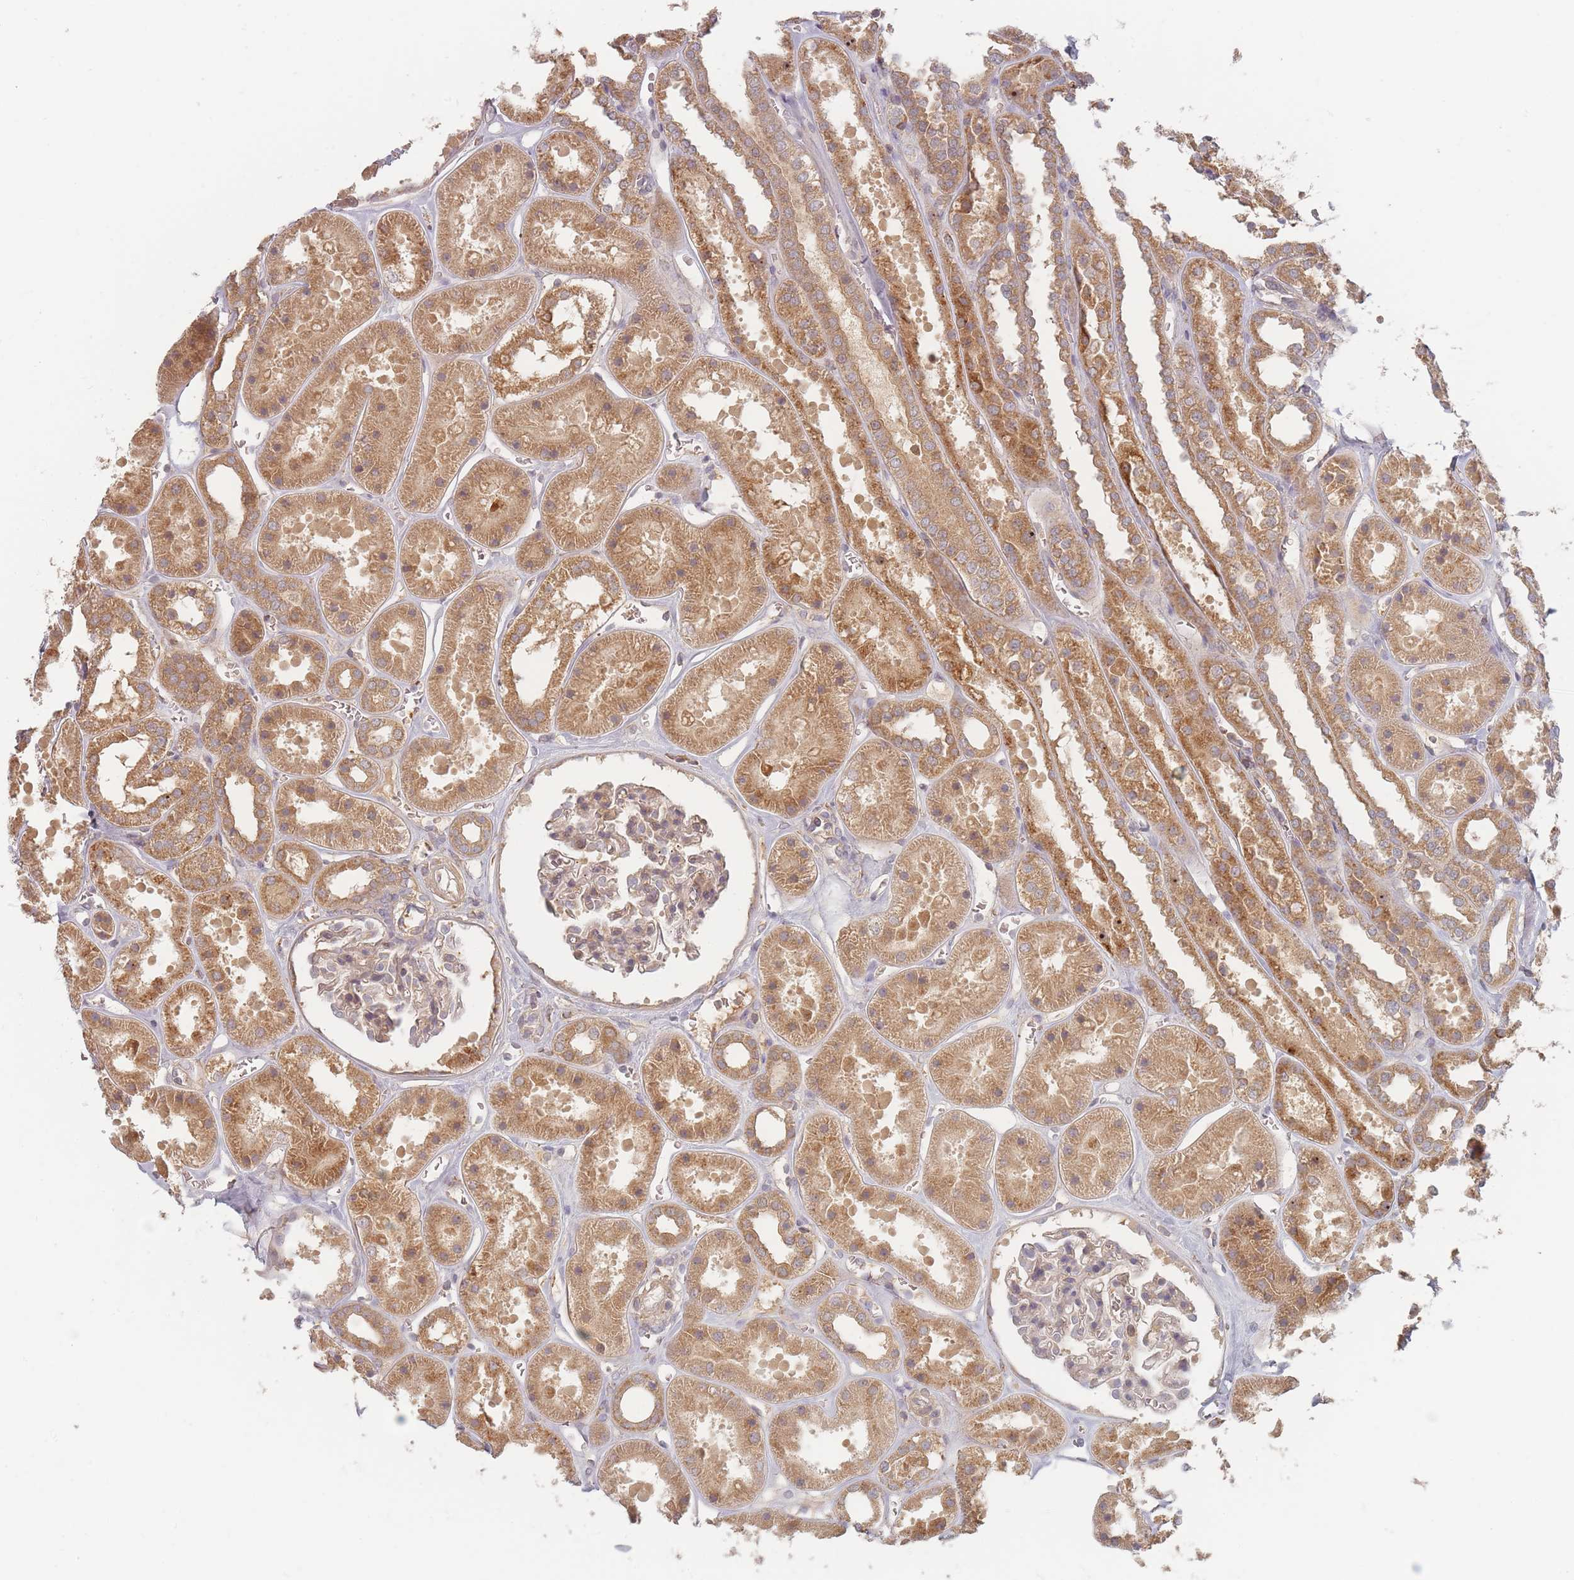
{"staining": {"intensity": "weak", "quantity": "25%-75%", "location": "cytoplasmic/membranous"}, "tissue": "kidney", "cell_type": "Cells in glomeruli", "image_type": "normal", "snomed": [{"axis": "morphology", "description": "Normal tissue, NOS"}, {"axis": "topography", "description": "Kidney"}], "caption": "Immunohistochemical staining of unremarkable human kidney exhibits weak cytoplasmic/membranous protein positivity in about 25%-75% of cells in glomeruli. Using DAB (brown) and hematoxylin (blue) stains, captured at high magnification using brightfield microscopy.", "gene": "SLC35F3", "patient": {"sex": "female", "age": 41}}